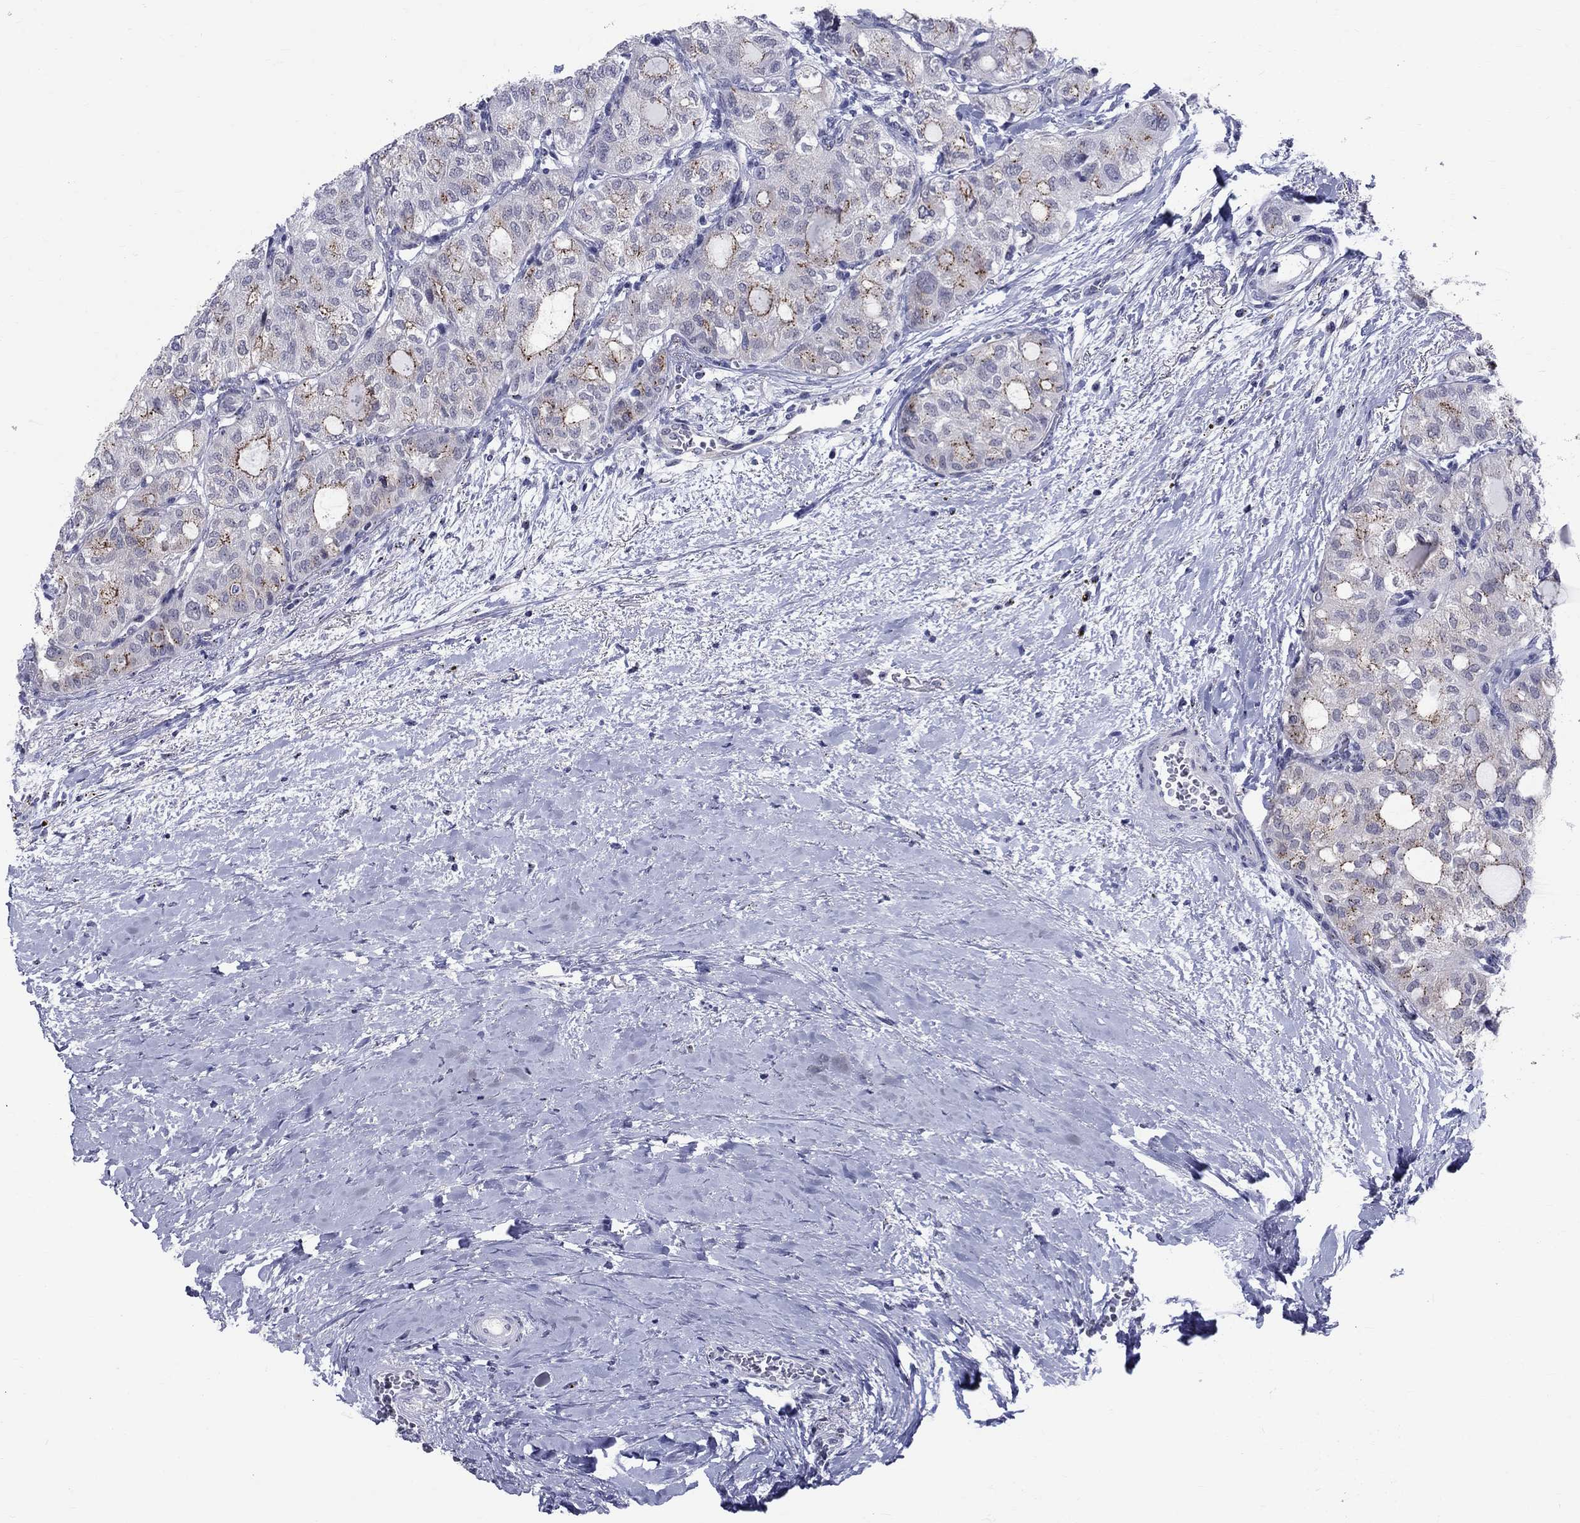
{"staining": {"intensity": "moderate", "quantity": "<25%", "location": "cytoplasmic/membranous"}, "tissue": "thyroid cancer", "cell_type": "Tumor cells", "image_type": "cancer", "snomed": [{"axis": "morphology", "description": "Follicular adenoma carcinoma, NOS"}, {"axis": "topography", "description": "Thyroid gland"}], "caption": "Thyroid cancer stained for a protein (brown) displays moderate cytoplasmic/membranous positive expression in approximately <25% of tumor cells.", "gene": "CEP43", "patient": {"sex": "male", "age": 75}}